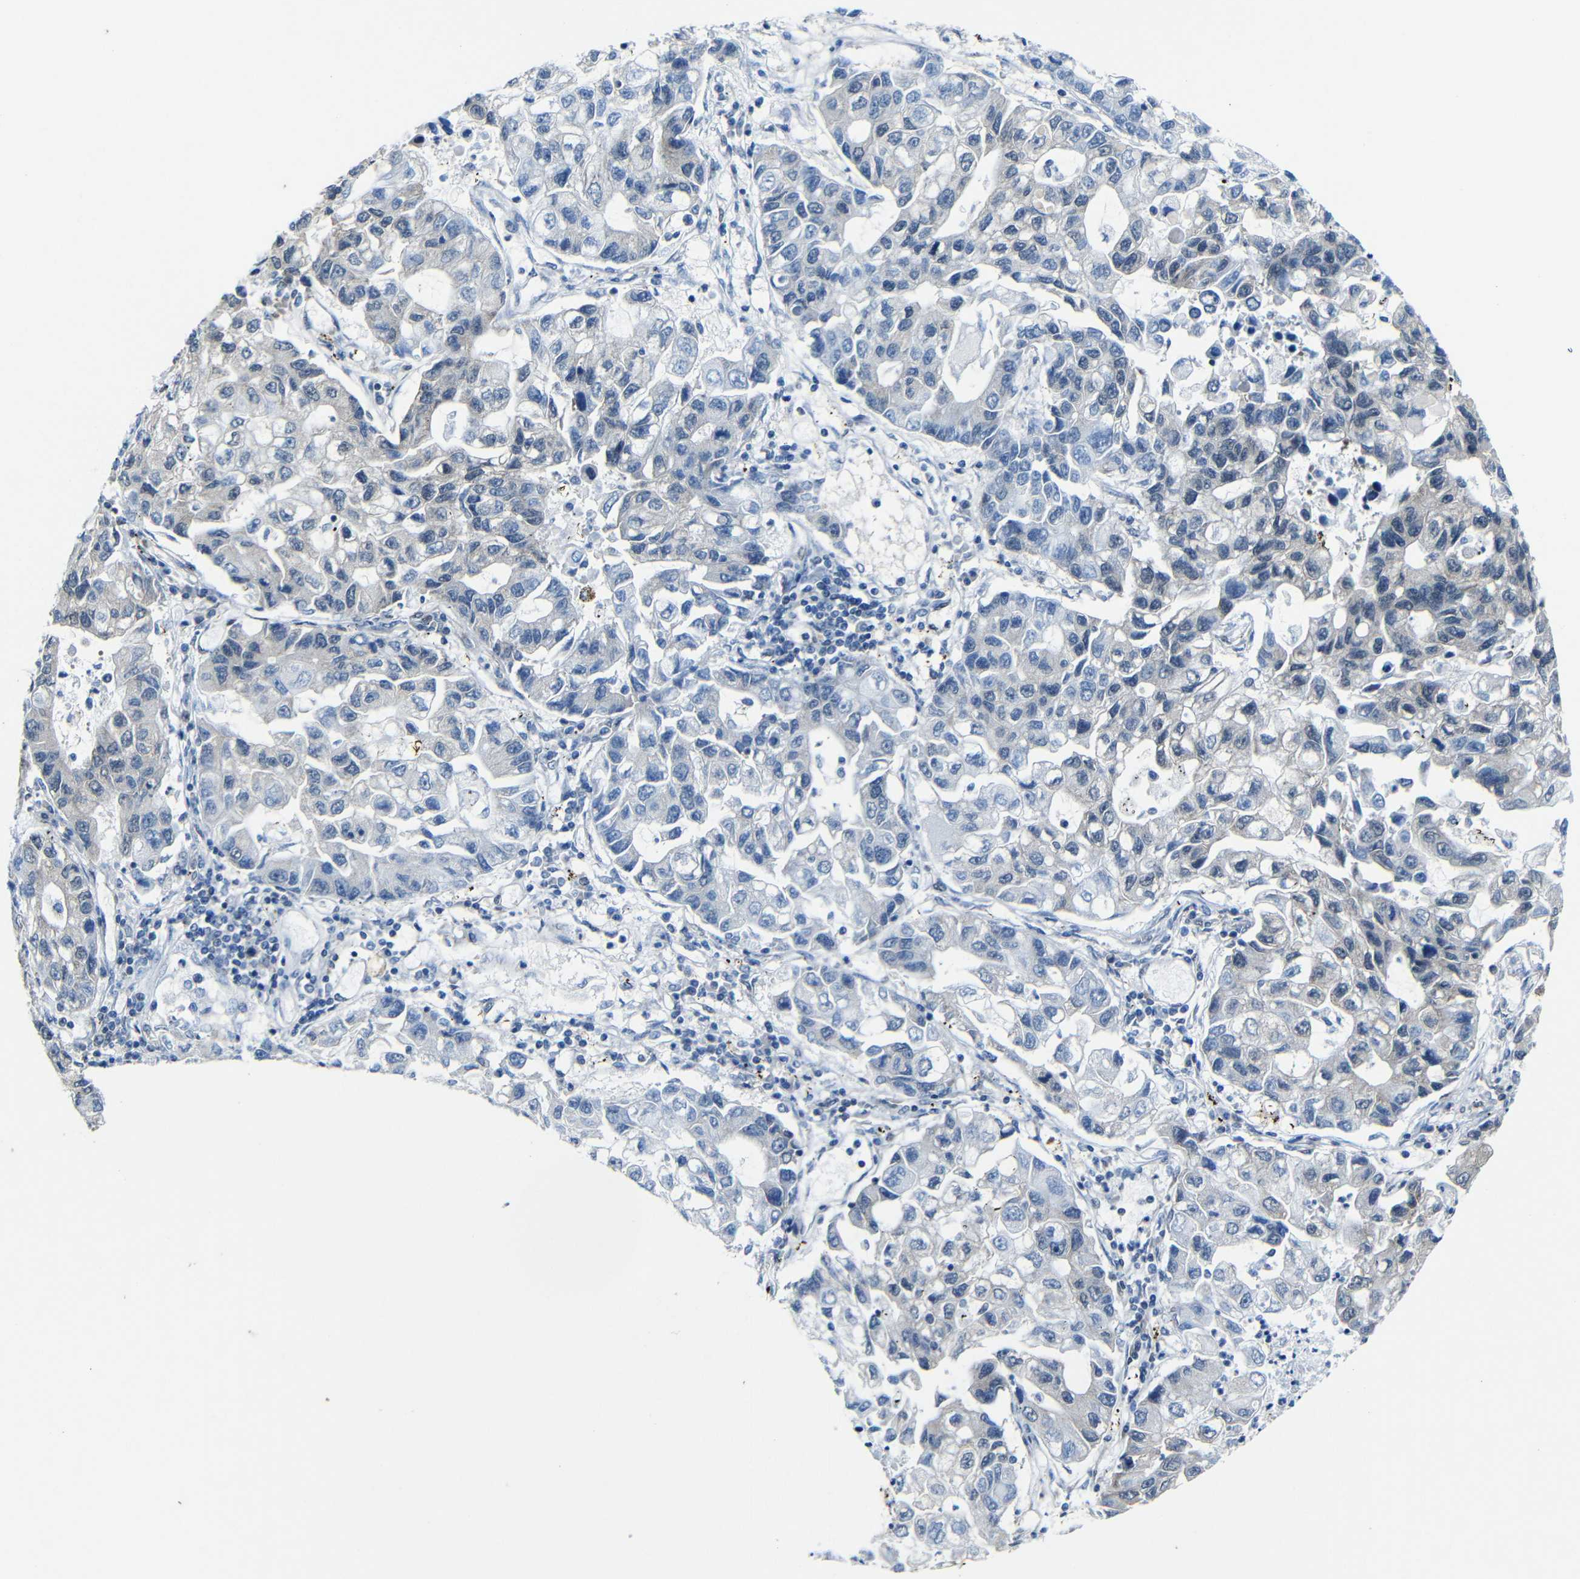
{"staining": {"intensity": "negative", "quantity": "none", "location": "none"}, "tissue": "lung cancer", "cell_type": "Tumor cells", "image_type": "cancer", "snomed": [{"axis": "morphology", "description": "Adenocarcinoma, NOS"}, {"axis": "topography", "description": "Lung"}], "caption": "This is an IHC photomicrograph of lung cancer (adenocarcinoma). There is no staining in tumor cells.", "gene": "PTBP1", "patient": {"sex": "female", "age": 51}}